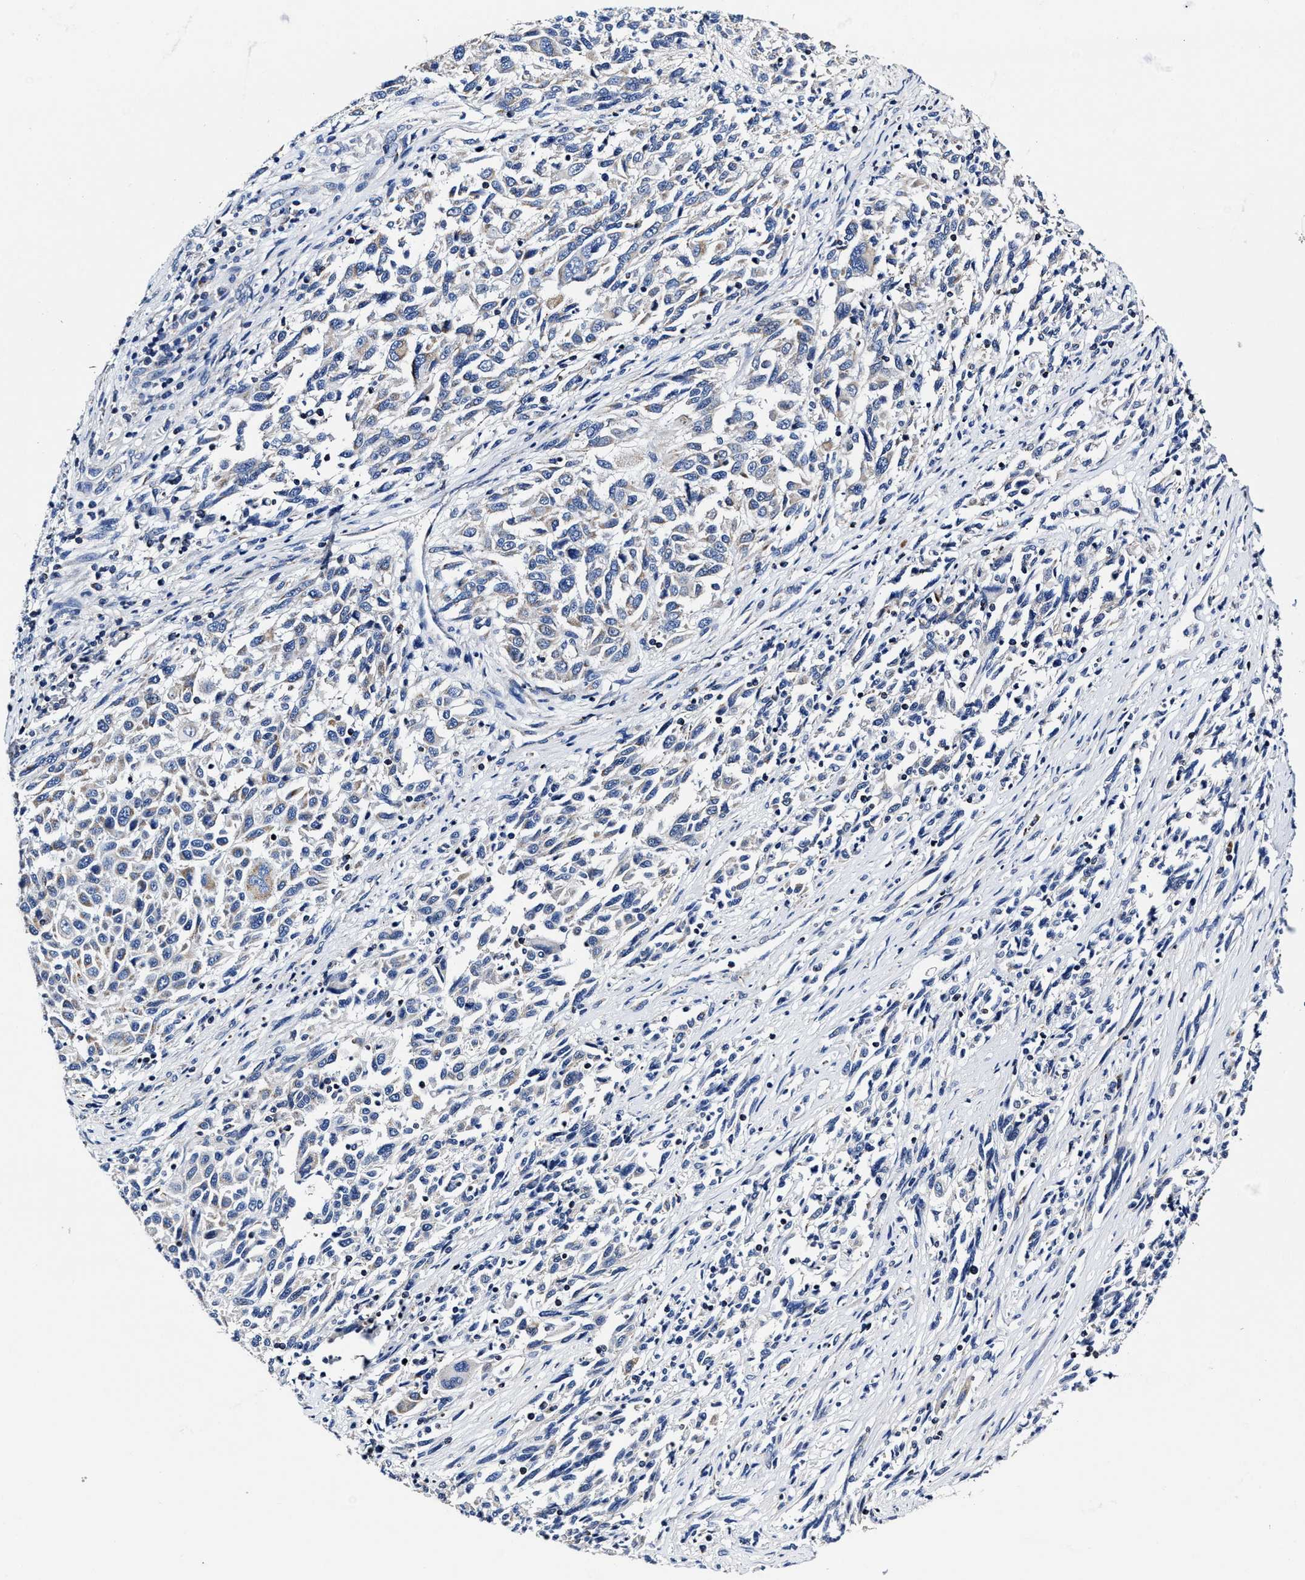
{"staining": {"intensity": "negative", "quantity": "none", "location": "none"}, "tissue": "melanoma", "cell_type": "Tumor cells", "image_type": "cancer", "snomed": [{"axis": "morphology", "description": "Malignant melanoma, Metastatic site"}, {"axis": "topography", "description": "Lymph node"}], "caption": "There is no significant positivity in tumor cells of malignant melanoma (metastatic site). (DAB immunohistochemistry visualized using brightfield microscopy, high magnification).", "gene": "HINT2", "patient": {"sex": "male", "age": 61}}